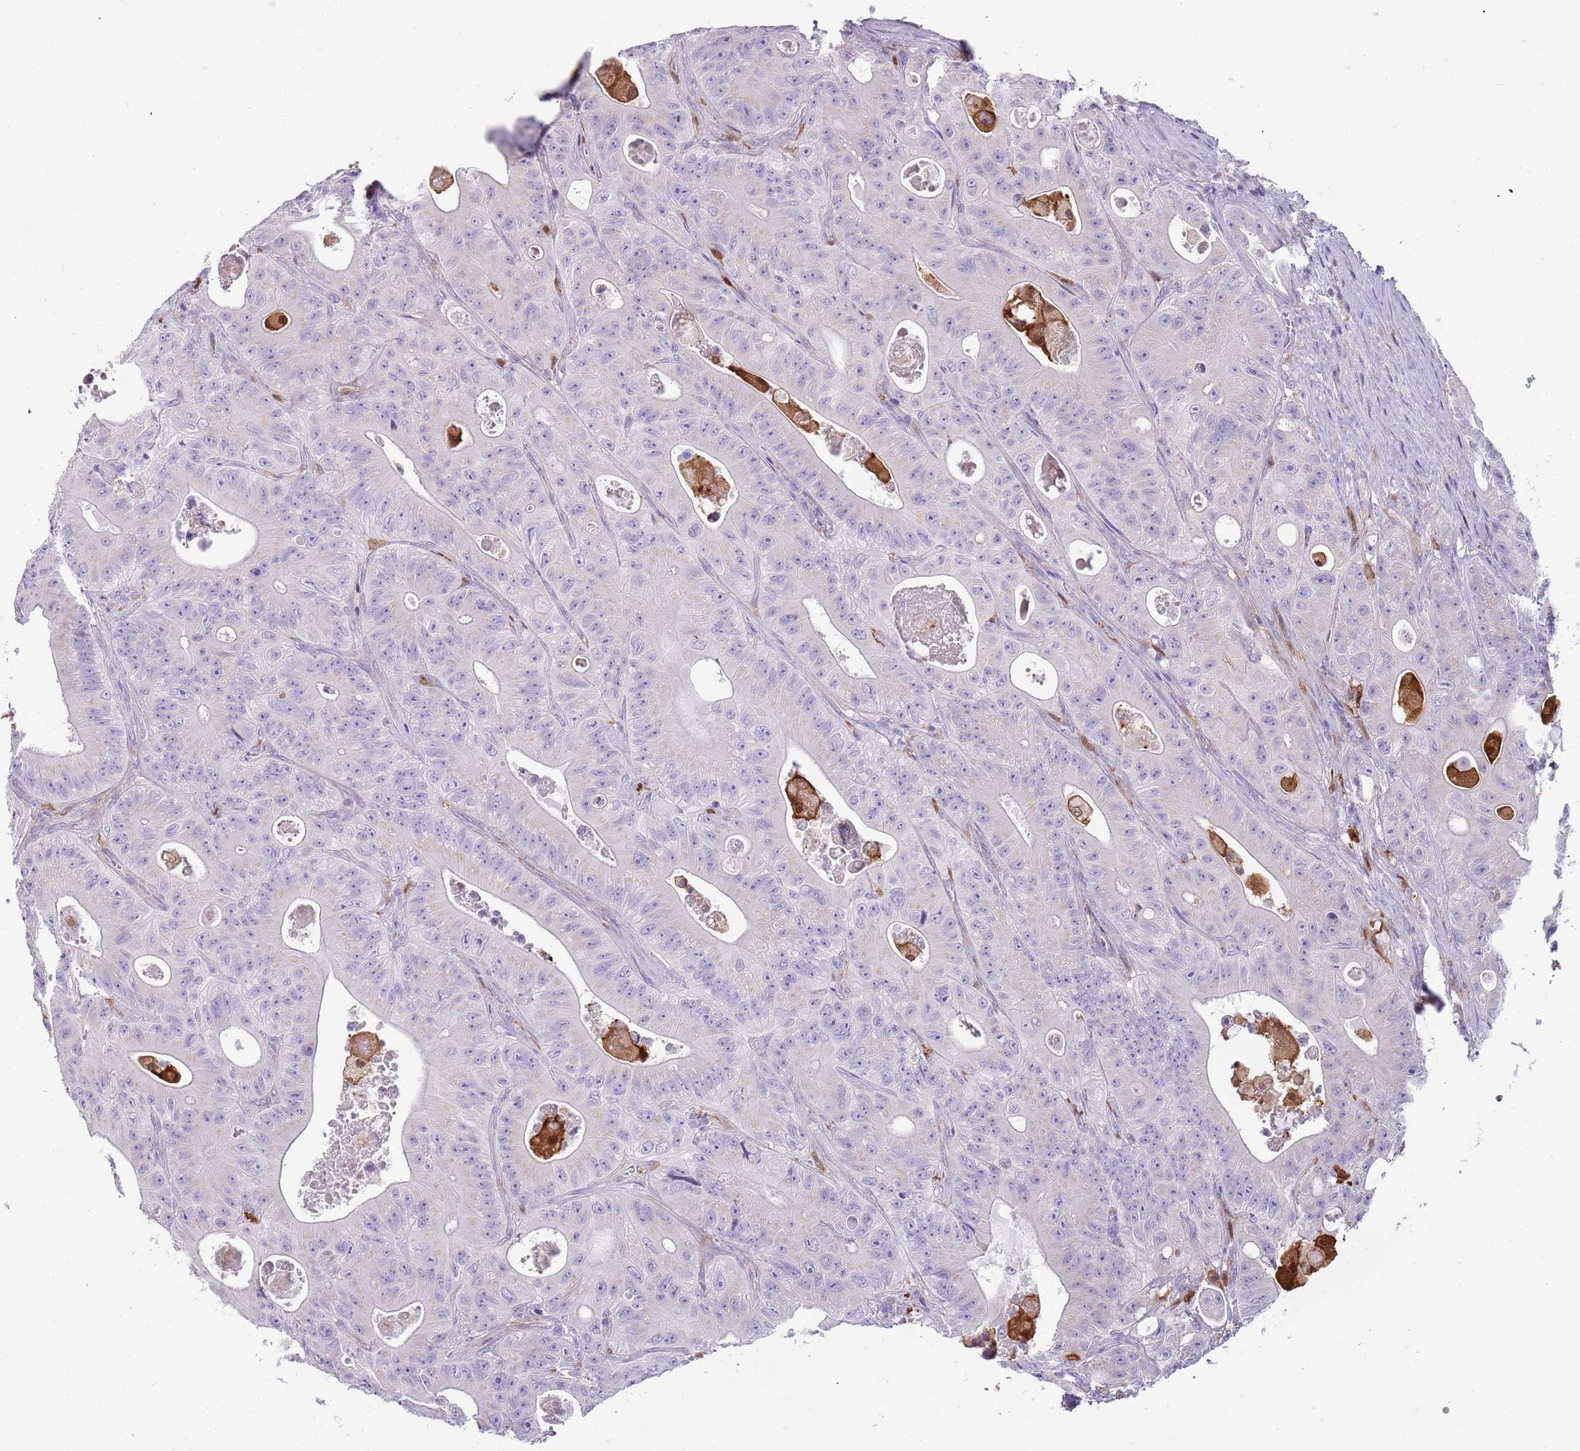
{"staining": {"intensity": "negative", "quantity": "none", "location": "none"}, "tissue": "colorectal cancer", "cell_type": "Tumor cells", "image_type": "cancer", "snomed": [{"axis": "morphology", "description": "Adenocarcinoma, NOS"}, {"axis": "topography", "description": "Colon"}], "caption": "High magnification brightfield microscopy of colorectal cancer (adenocarcinoma) stained with DAB (brown) and counterstained with hematoxylin (blue): tumor cells show no significant expression.", "gene": "DIPK1C", "patient": {"sex": "female", "age": 46}}